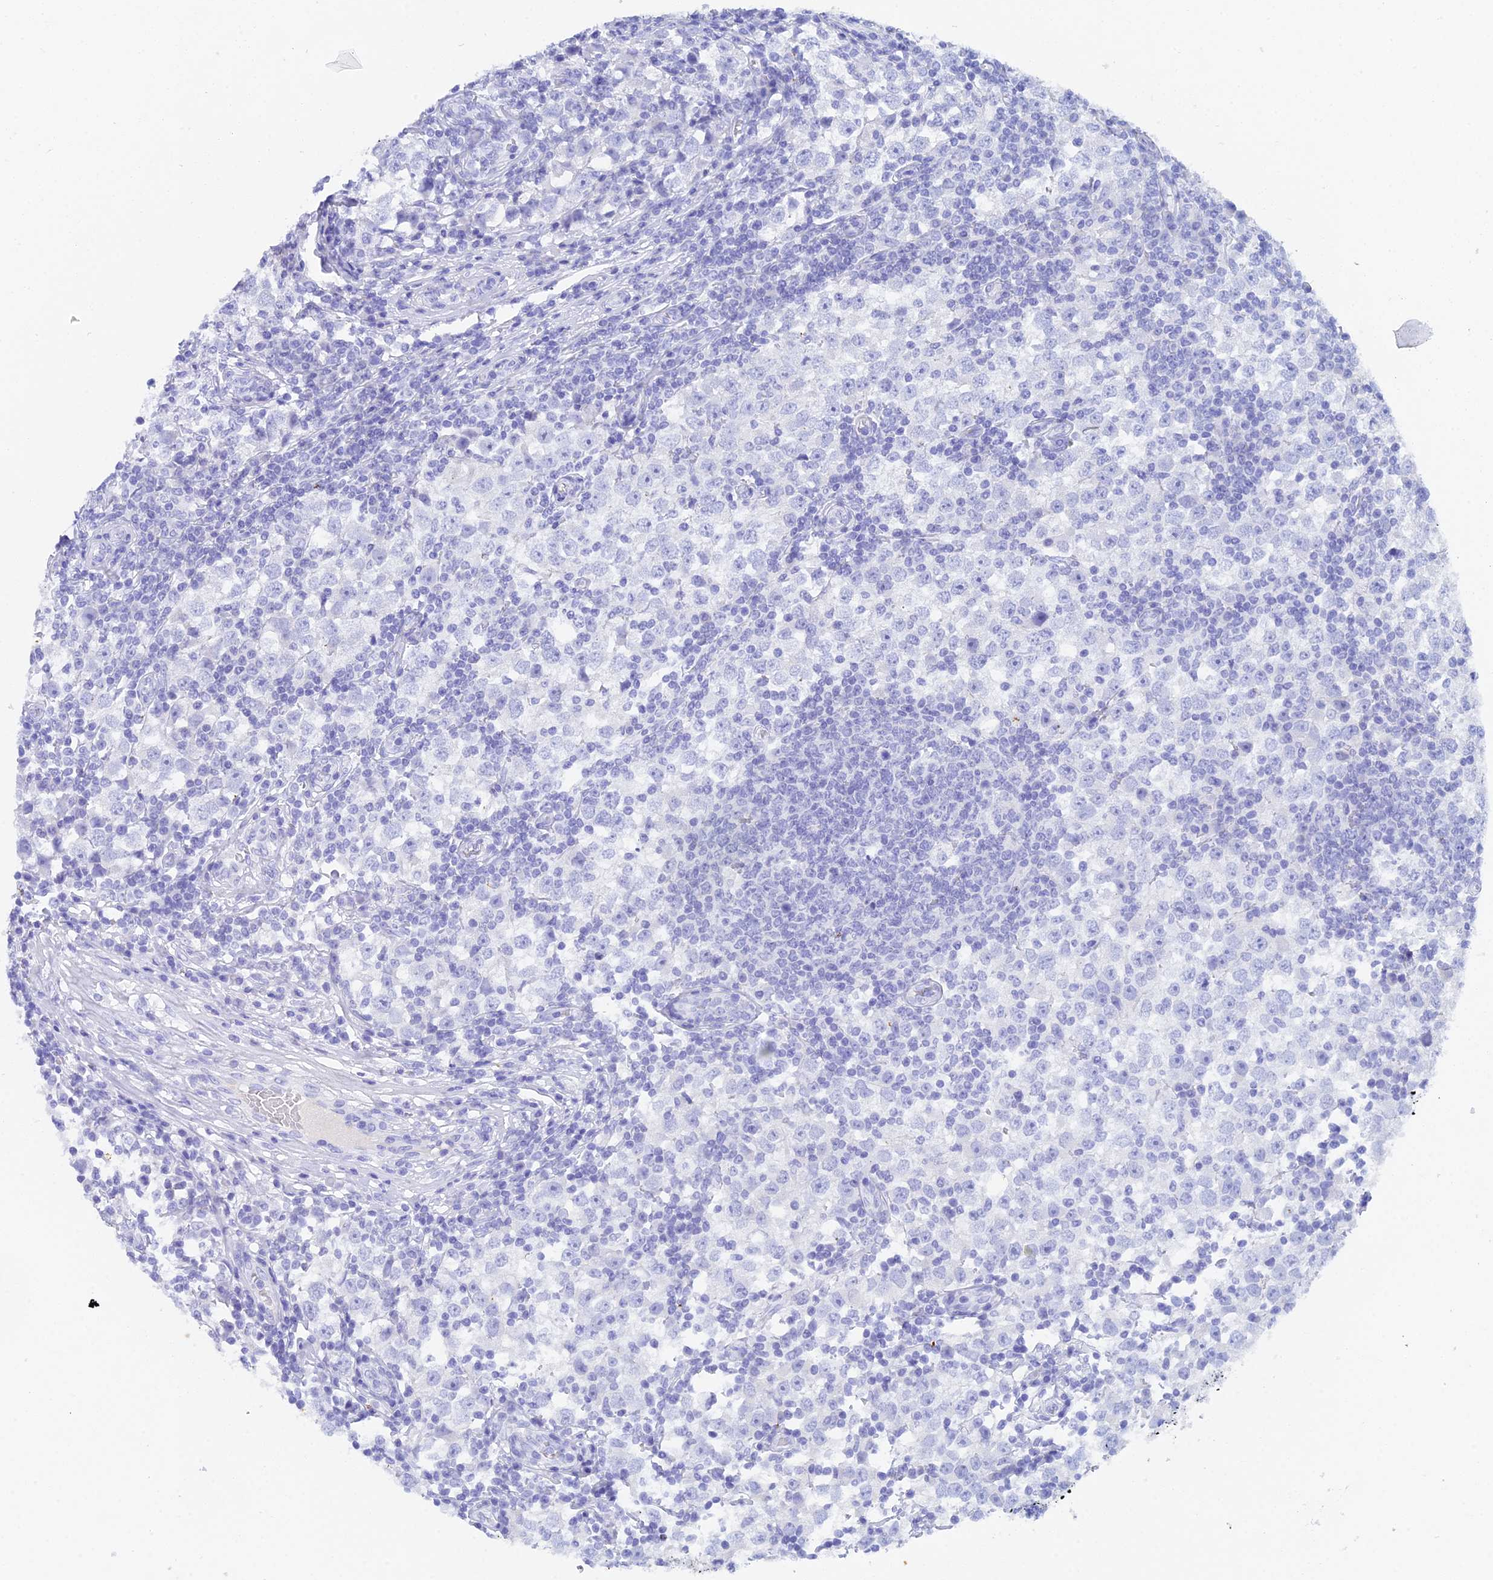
{"staining": {"intensity": "negative", "quantity": "none", "location": "none"}, "tissue": "testis cancer", "cell_type": "Tumor cells", "image_type": "cancer", "snomed": [{"axis": "morphology", "description": "Seminoma, NOS"}, {"axis": "topography", "description": "Testis"}], "caption": "IHC image of neoplastic tissue: testis cancer stained with DAB shows no significant protein expression in tumor cells.", "gene": "REG1A", "patient": {"sex": "male", "age": 65}}